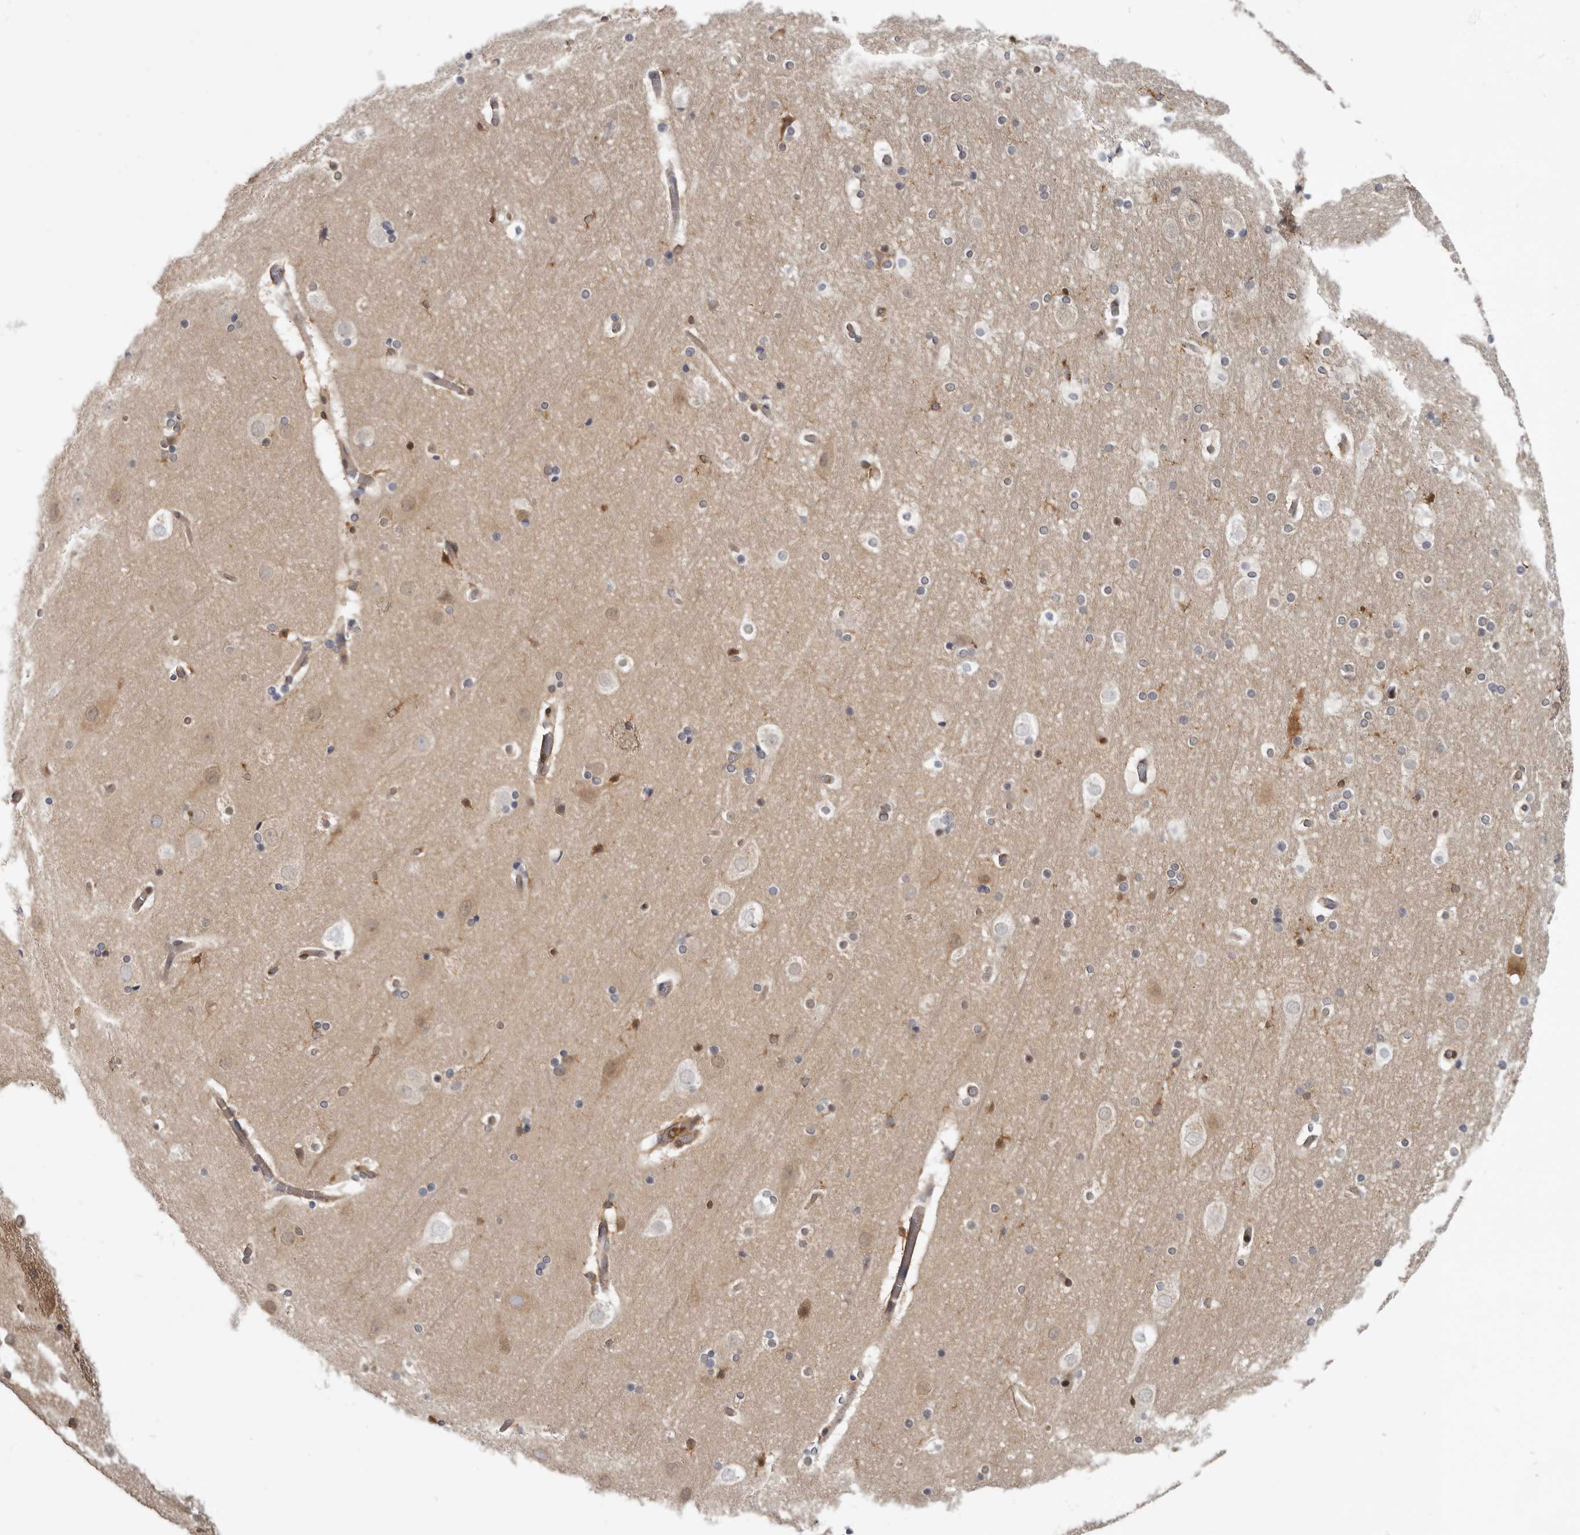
{"staining": {"intensity": "moderate", "quantity": "25%-75%", "location": "cytoplasmic/membranous"}, "tissue": "cerebral cortex", "cell_type": "Endothelial cells", "image_type": "normal", "snomed": [{"axis": "morphology", "description": "Normal tissue, NOS"}, {"axis": "topography", "description": "Cerebral cortex"}], "caption": "Immunohistochemical staining of unremarkable human cerebral cortex exhibits 25%-75% levels of moderate cytoplasmic/membranous protein positivity in about 25%-75% of endothelial cells.", "gene": "CBL", "patient": {"sex": "male", "age": 57}}